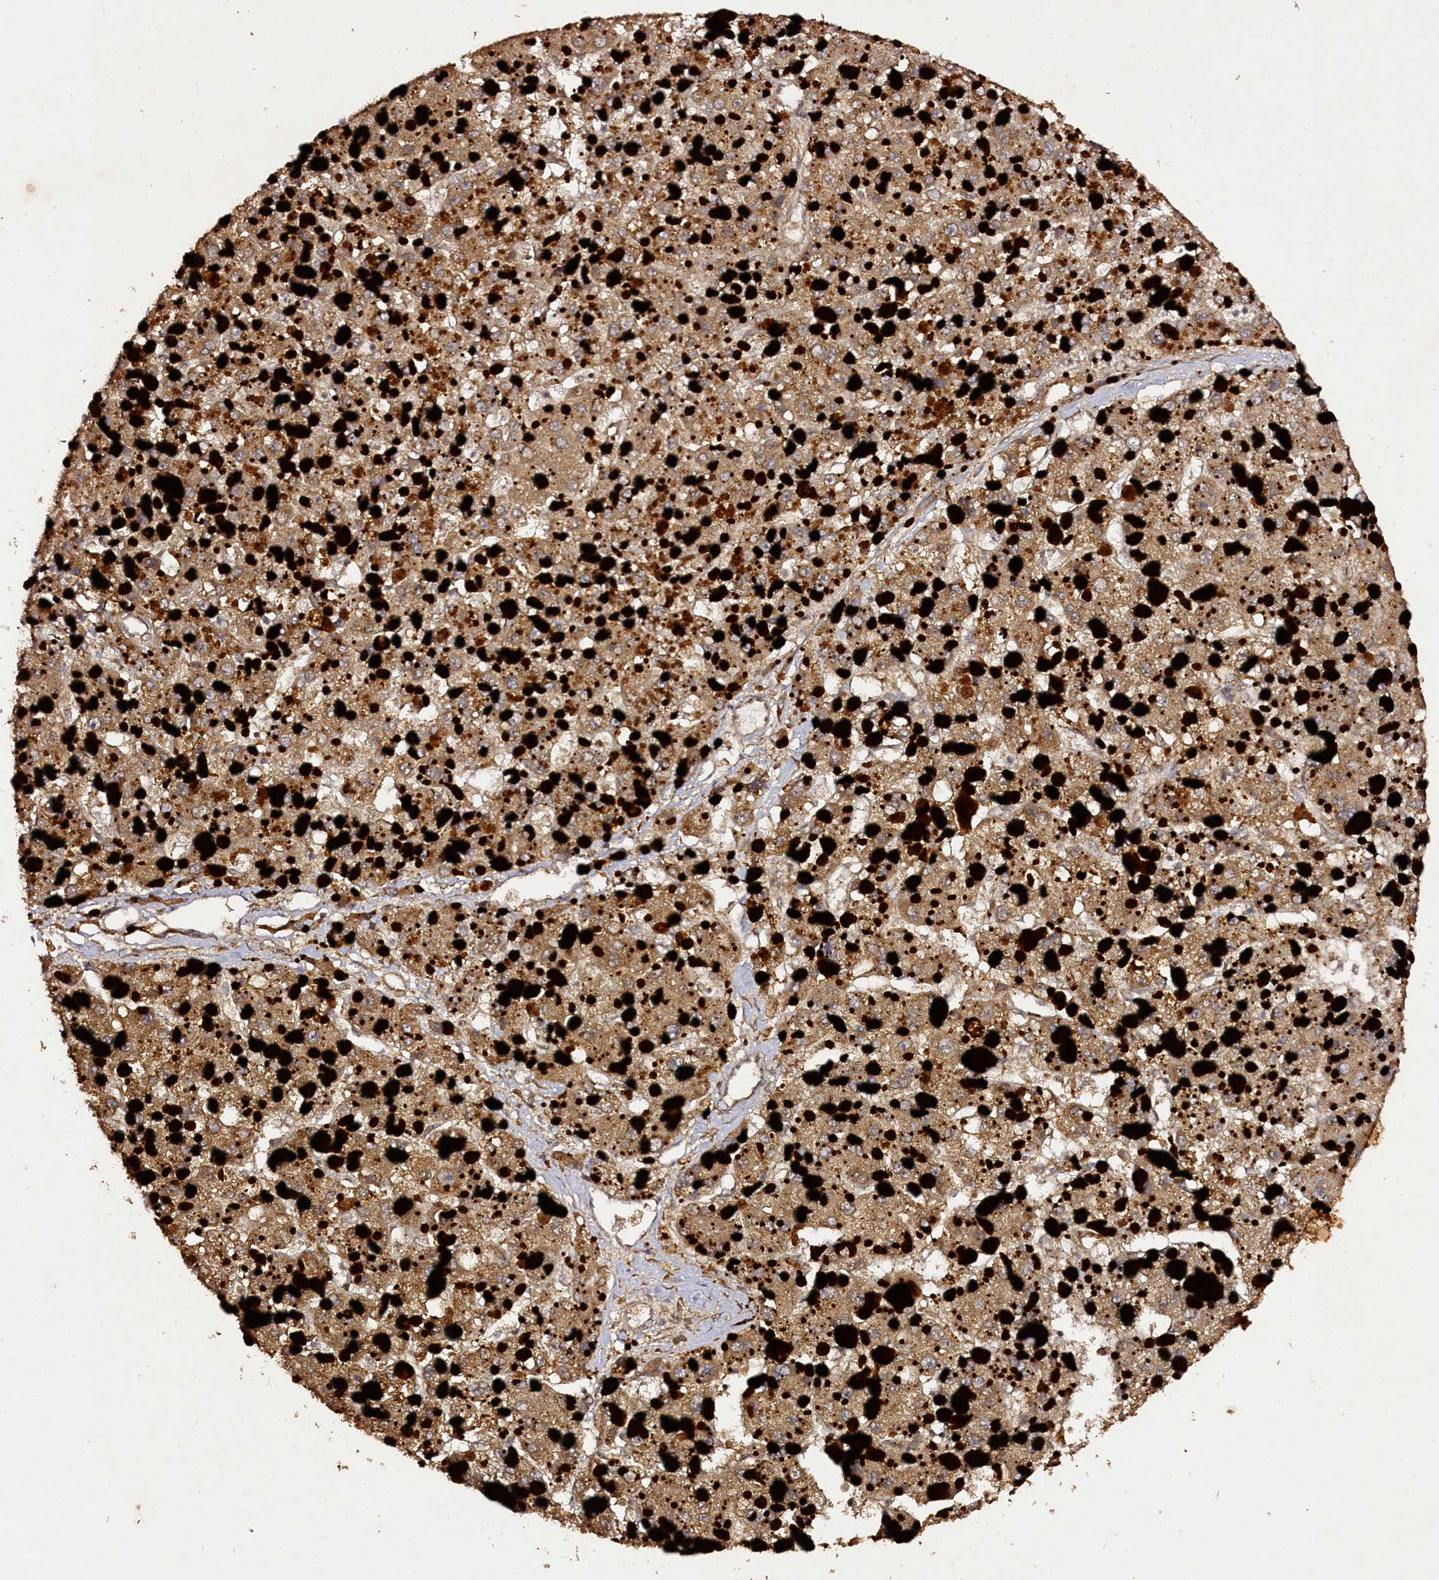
{"staining": {"intensity": "moderate", "quantity": ">75%", "location": "cytoplasmic/membranous"}, "tissue": "liver cancer", "cell_type": "Tumor cells", "image_type": "cancer", "snomed": [{"axis": "morphology", "description": "Carcinoma, Hepatocellular, NOS"}, {"axis": "topography", "description": "Liver"}], "caption": "Tumor cells demonstrate medium levels of moderate cytoplasmic/membranous staining in about >75% of cells in human liver cancer (hepatocellular carcinoma).", "gene": "EDIL3", "patient": {"sex": "female", "age": 73}}